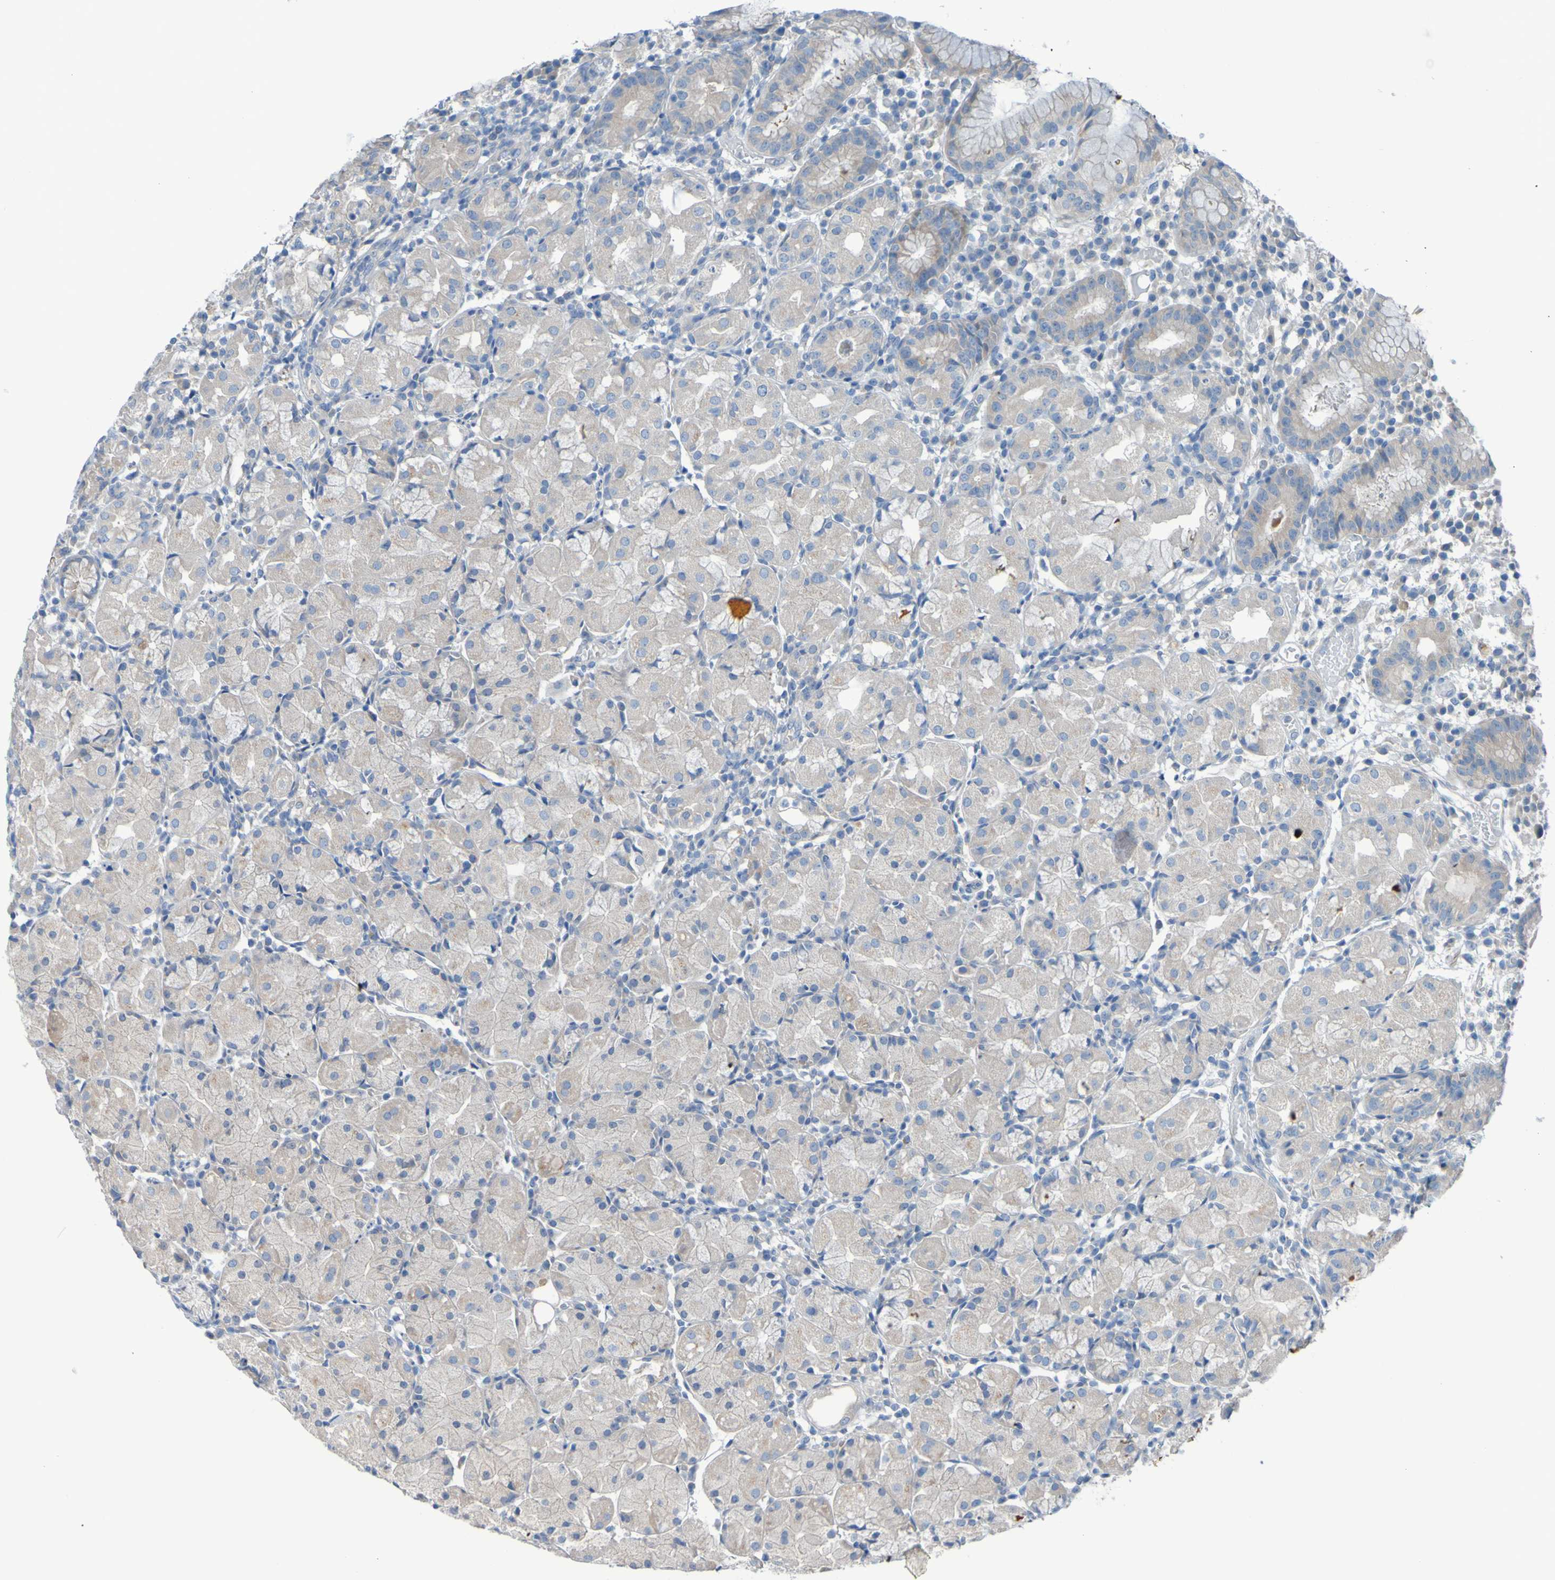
{"staining": {"intensity": "weak", "quantity": "25%-75%", "location": "cytoplasmic/membranous"}, "tissue": "stomach", "cell_type": "Glandular cells", "image_type": "normal", "snomed": [{"axis": "morphology", "description": "Normal tissue, NOS"}, {"axis": "topography", "description": "Stomach"}, {"axis": "topography", "description": "Stomach, lower"}], "caption": "Immunohistochemistry image of benign human stomach stained for a protein (brown), which exhibits low levels of weak cytoplasmic/membranous positivity in about 25%-75% of glandular cells.", "gene": "NPRL3", "patient": {"sex": "female", "age": 75}}